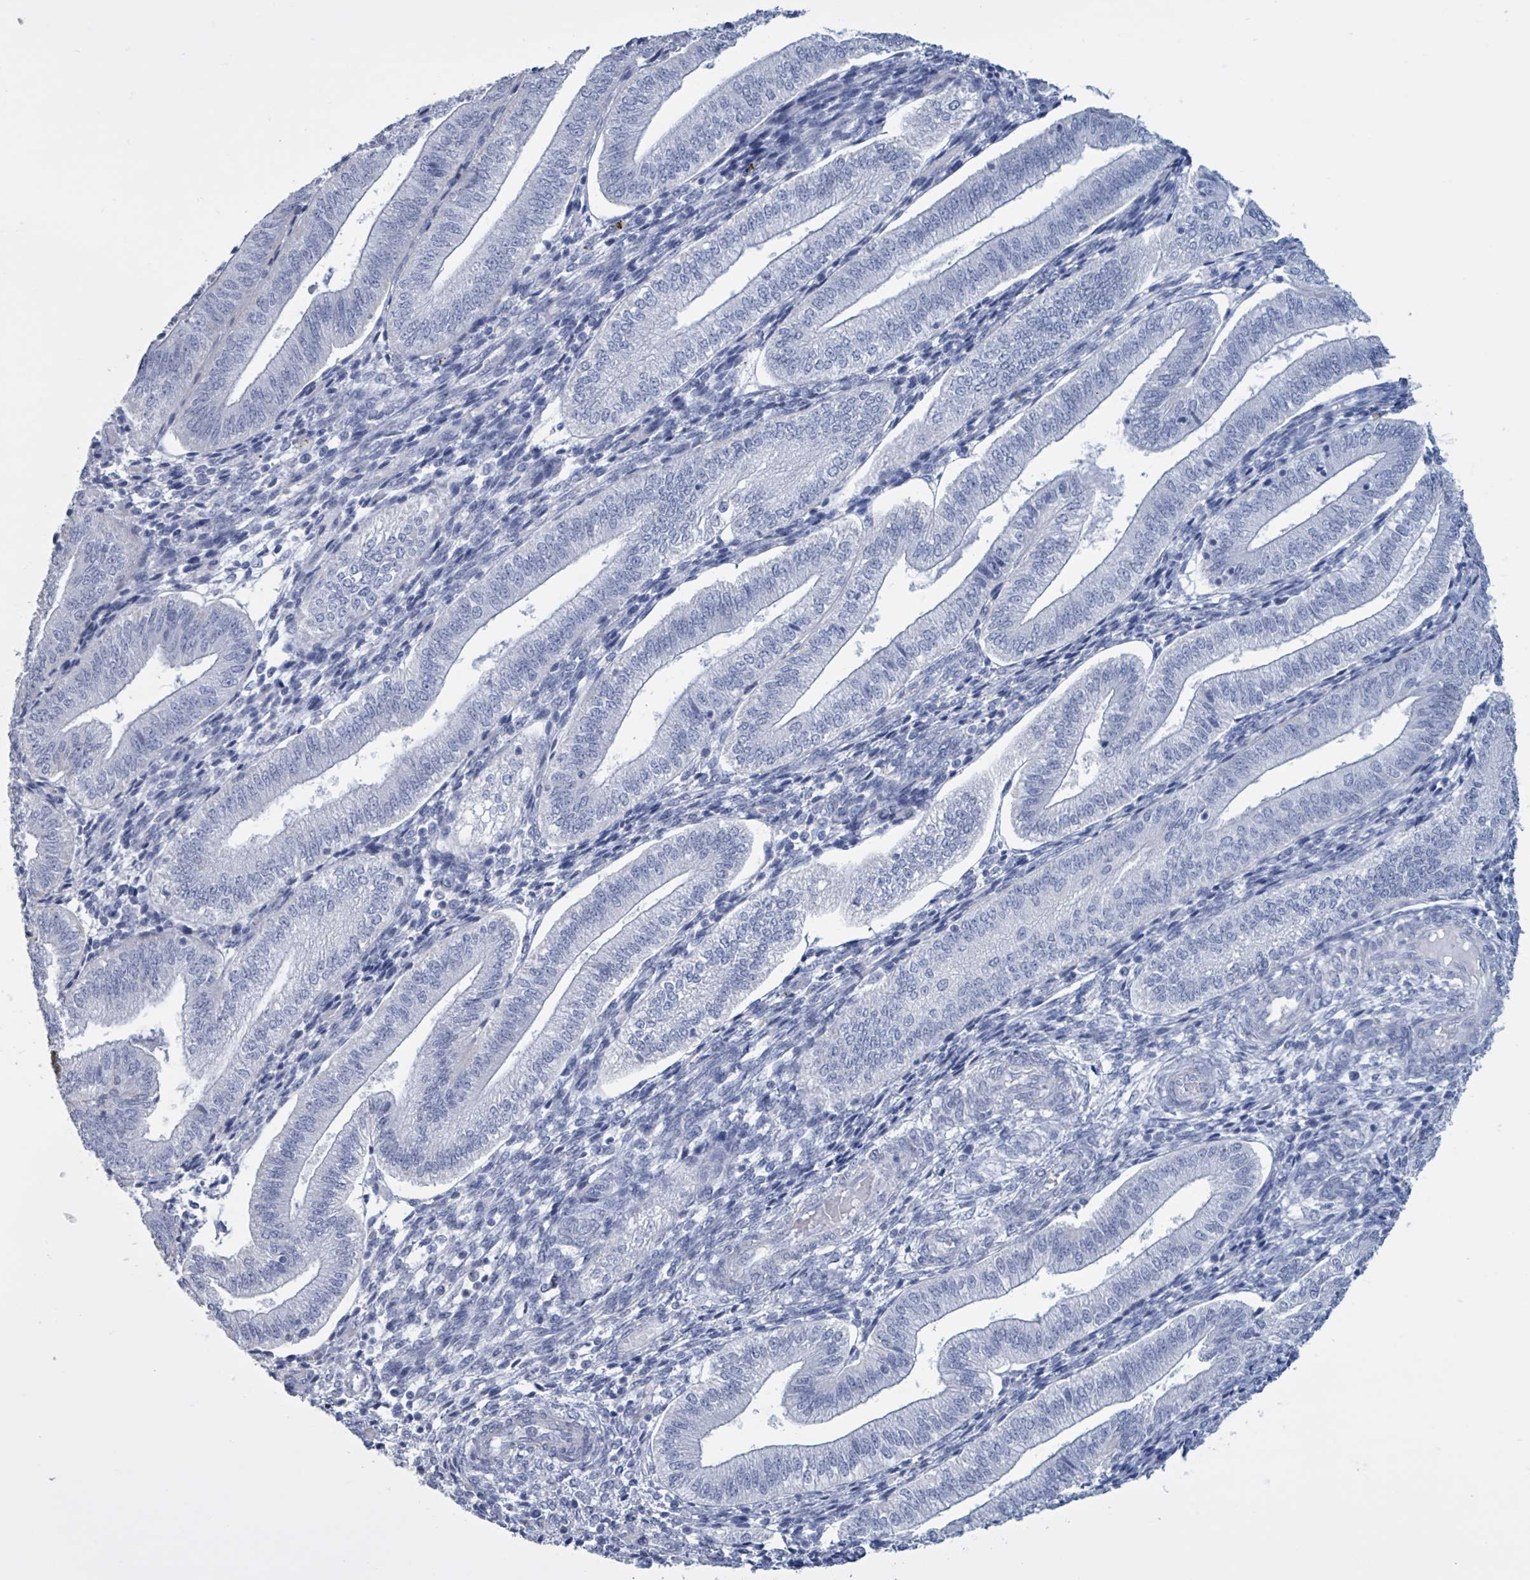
{"staining": {"intensity": "negative", "quantity": "none", "location": "none"}, "tissue": "endometrium", "cell_type": "Cells in endometrial stroma", "image_type": "normal", "snomed": [{"axis": "morphology", "description": "Normal tissue, NOS"}, {"axis": "topography", "description": "Endometrium"}], "caption": "DAB (3,3'-diaminobenzidine) immunohistochemical staining of benign human endometrium demonstrates no significant positivity in cells in endometrial stroma. (Immunohistochemistry (ihc), brightfield microscopy, high magnification).", "gene": "CT45A10", "patient": {"sex": "female", "age": 34}}